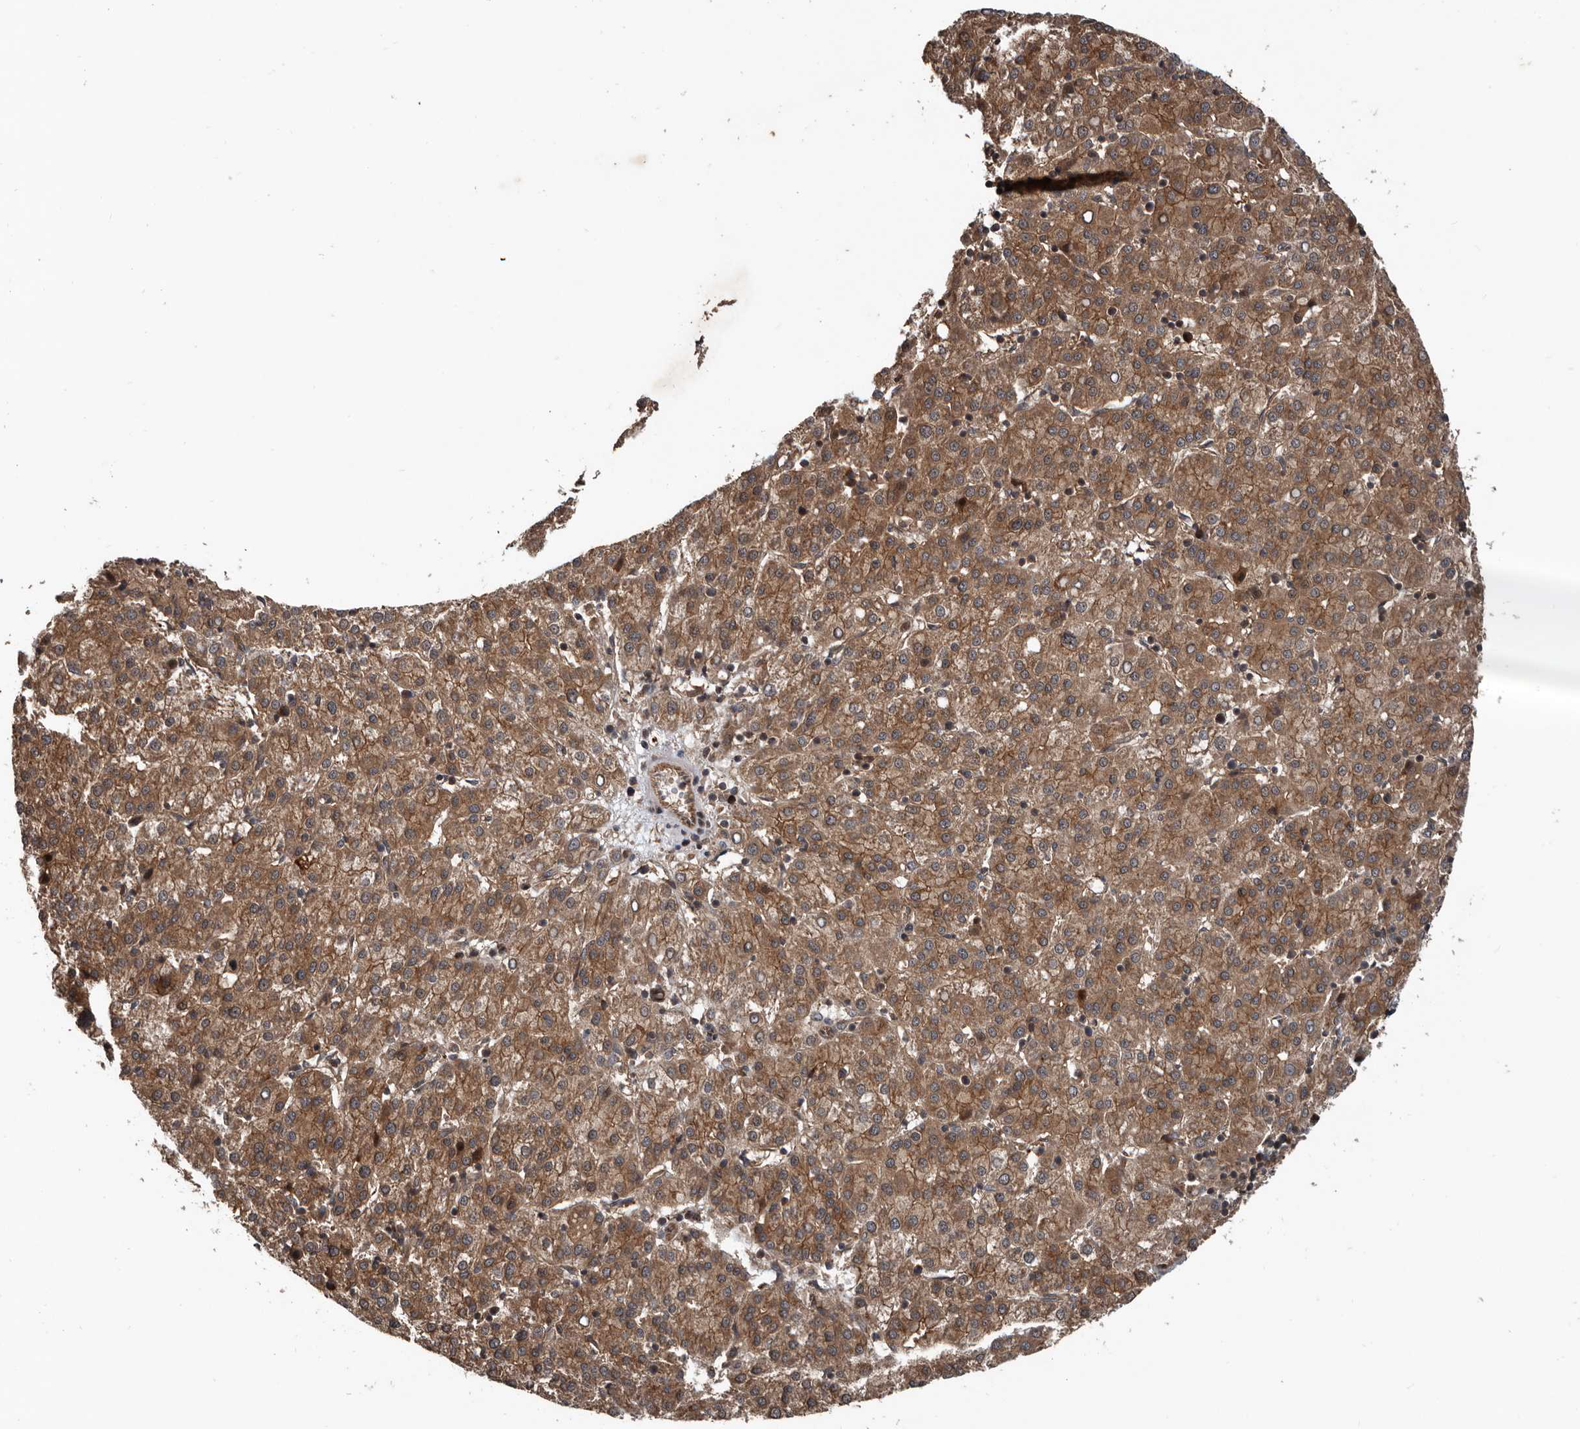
{"staining": {"intensity": "moderate", "quantity": ">75%", "location": "cytoplasmic/membranous"}, "tissue": "liver cancer", "cell_type": "Tumor cells", "image_type": "cancer", "snomed": [{"axis": "morphology", "description": "Carcinoma, Hepatocellular, NOS"}, {"axis": "topography", "description": "Liver"}], "caption": "Immunohistochemical staining of human liver cancer (hepatocellular carcinoma) reveals moderate cytoplasmic/membranous protein expression in approximately >75% of tumor cells.", "gene": "CCDC190", "patient": {"sex": "female", "age": 58}}